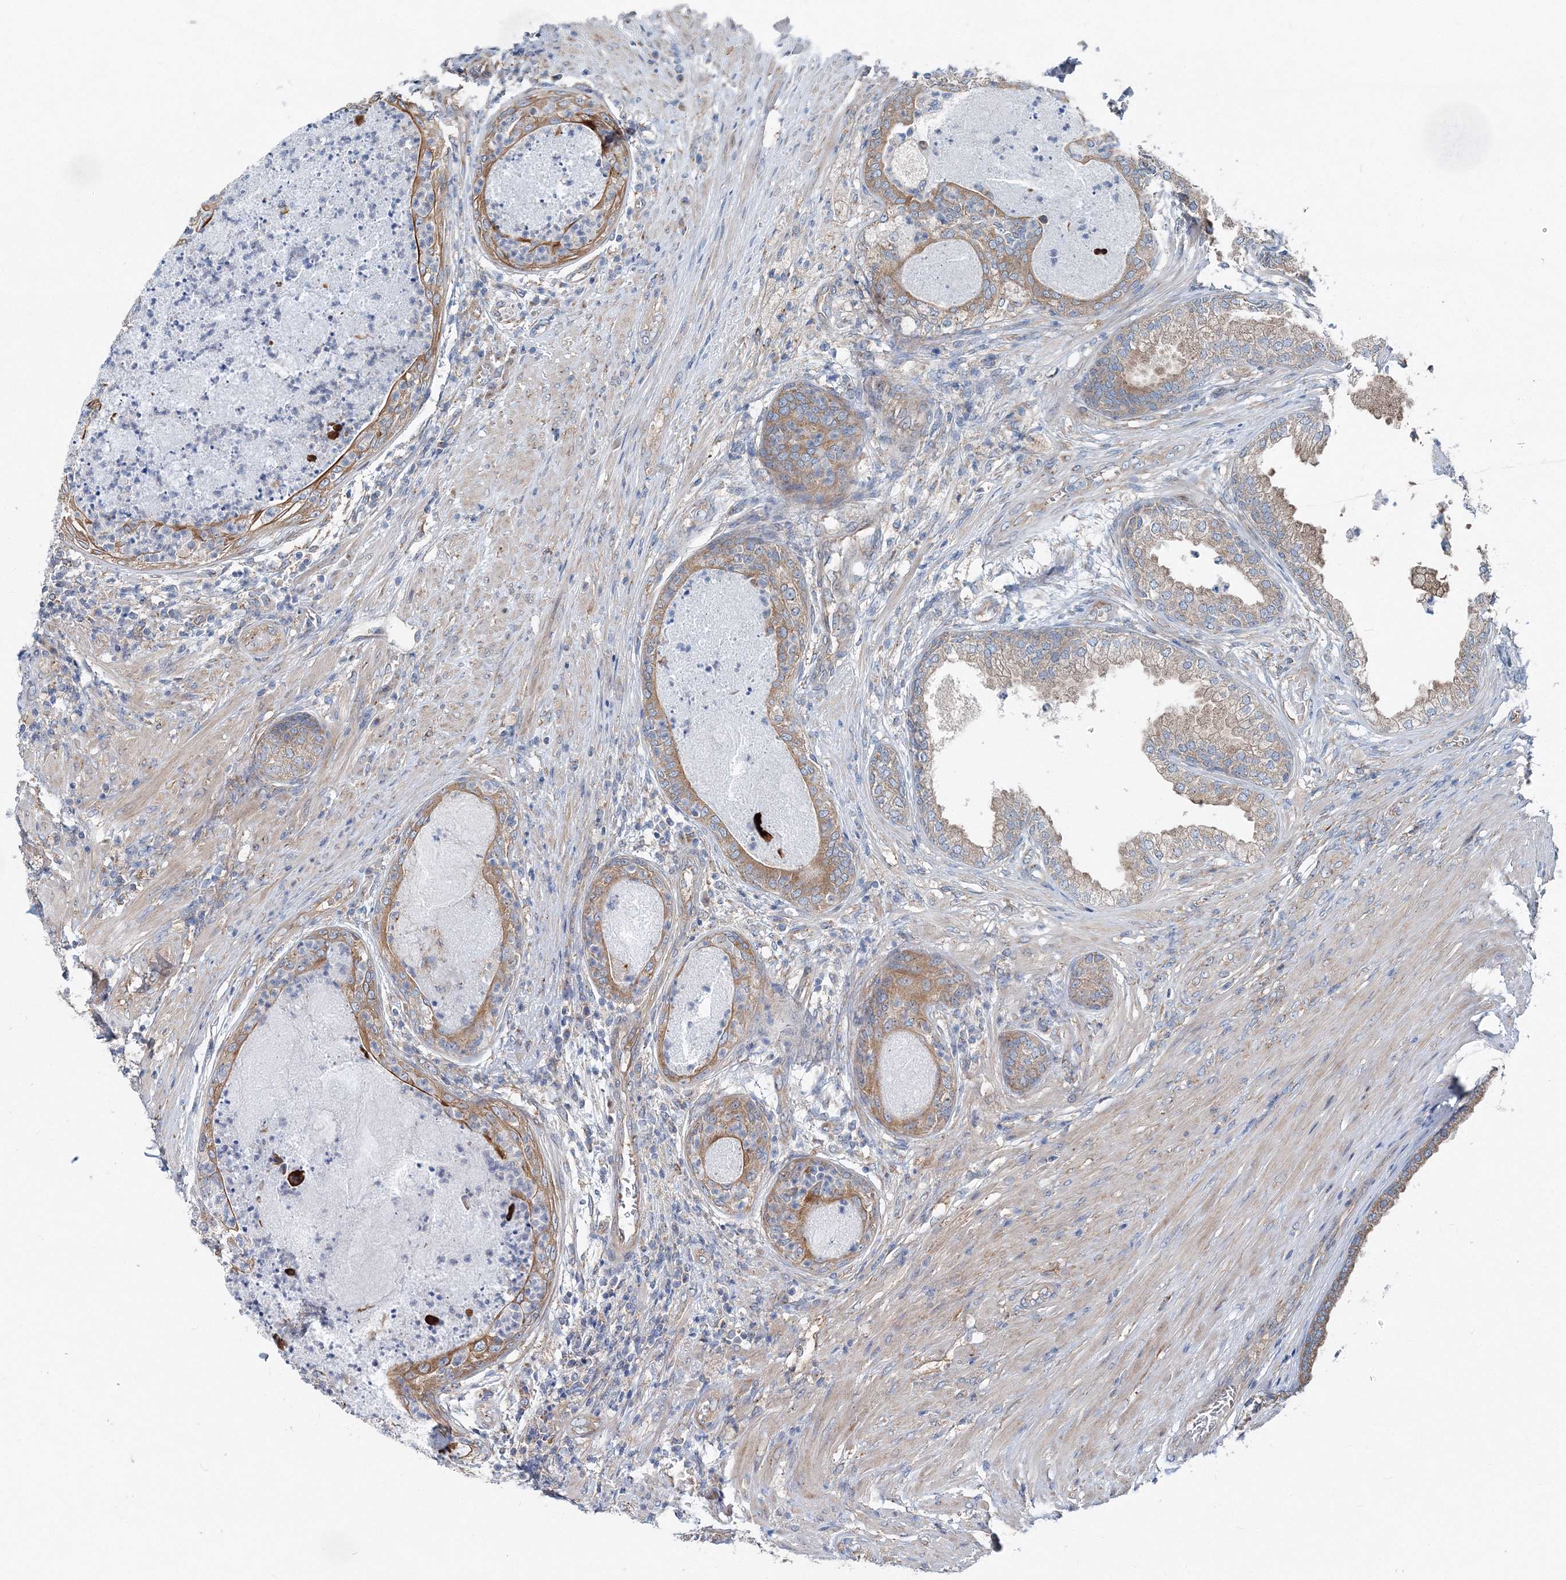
{"staining": {"intensity": "moderate", "quantity": ">75%", "location": "cytoplasmic/membranous"}, "tissue": "prostate", "cell_type": "Glandular cells", "image_type": "normal", "snomed": [{"axis": "morphology", "description": "Normal tissue, NOS"}, {"axis": "topography", "description": "Prostate"}], "caption": "Immunohistochemical staining of unremarkable human prostate shows >75% levels of moderate cytoplasmic/membranous protein staining in about >75% of glandular cells. Using DAB (brown) and hematoxylin (blue) stains, captured at high magnification using brightfield microscopy.", "gene": "MPHOSPH9", "patient": {"sex": "male", "age": 76}}